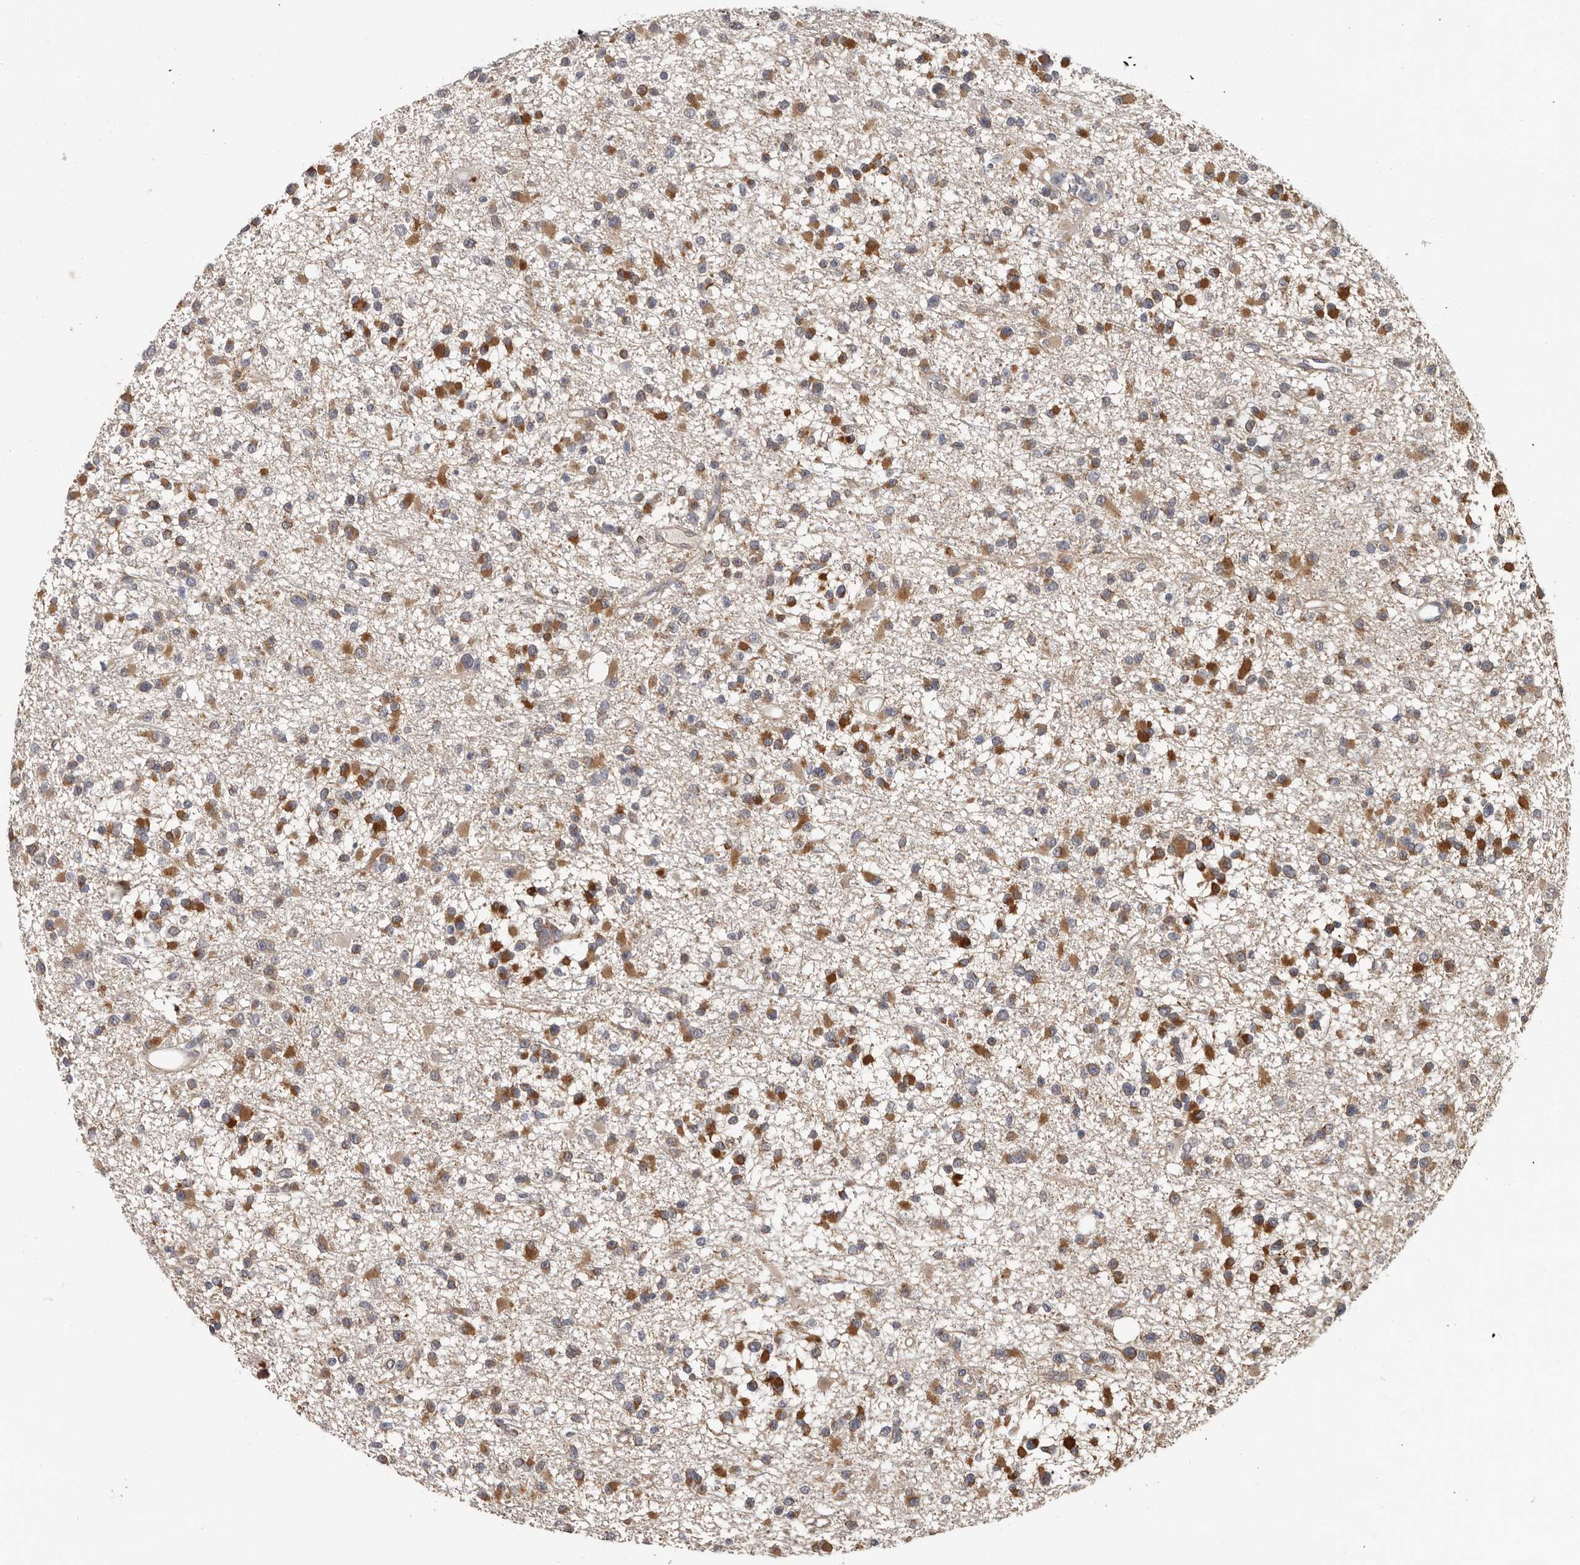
{"staining": {"intensity": "moderate", "quantity": ">75%", "location": "cytoplasmic/membranous"}, "tissue": "glioma", "cell_type": "Tumor cells", "image_type": "cancer", "snomed": [{"axis": "morphology", "description": "Glioma, malignant, Low grade"}, {"axis": "topography", "description": "Brain"}], "caption": "This is a histology image of immunohistochemistry staining of low-grade glioma (malignant), which shows moderate expression in the cytoplasmic/membranous of tumor cells.", "gene": "MTF1", "patient": {"sex": "female", "age": 22}}